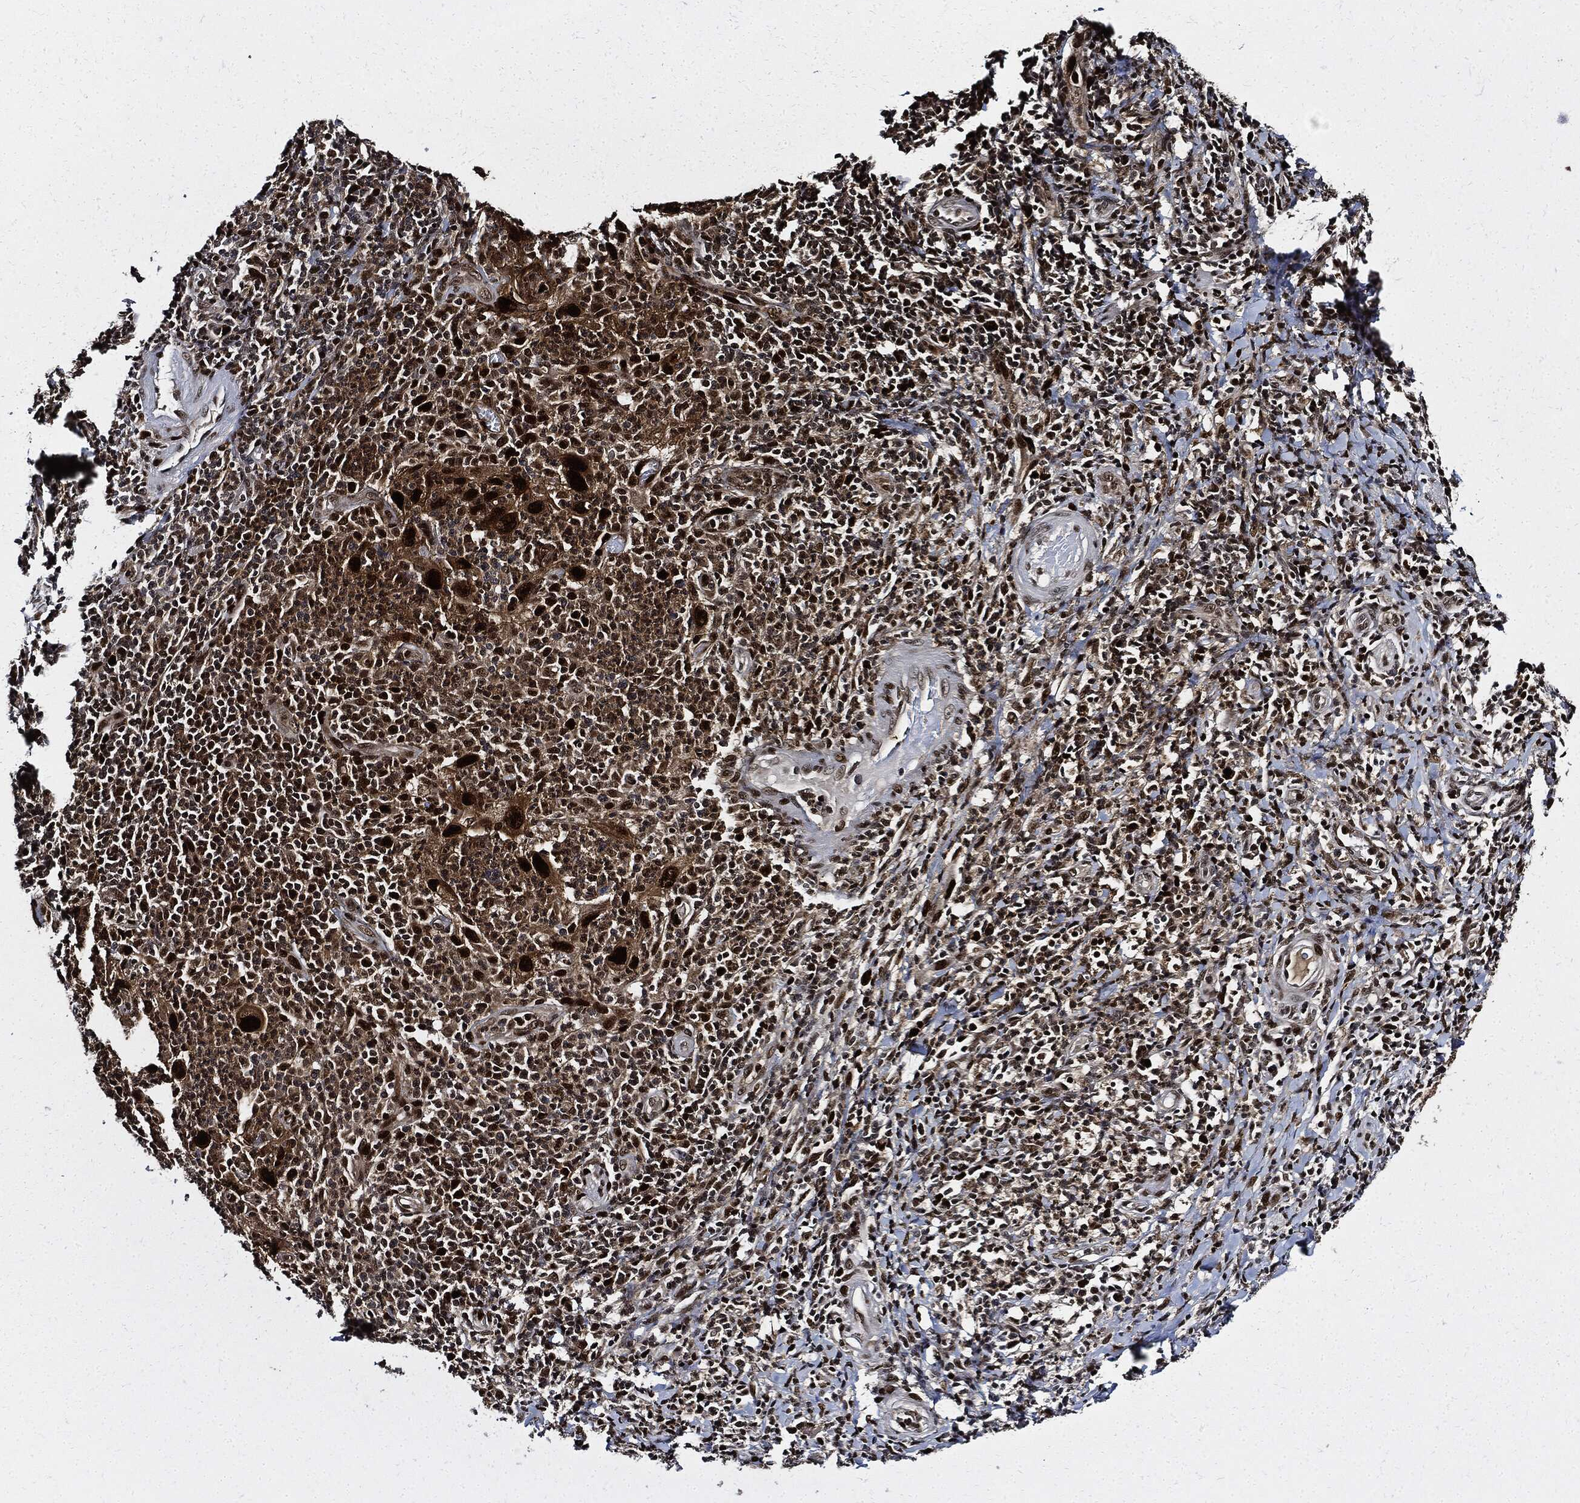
{"staining": {"intensity": "strong", "quantity": ">75%", "location": "cytoplasmic/membranous,nuclear"}, "tissue": "cervical cancer", "cell_type": "Tumor cells", "image_type": "cancer", "snomed": [{"axis": "morphology", "description": "Squamous cell carcinoma, NOS"}, {"axis": "topography", "description": "Cervix"}], "caption": "Tumor cells demonstrate high levels of strong cytoplasmic/membranous and nuclear expression in approximately >75% of cells in cervical squamous cell carcinoma.", "gene": "PCNA", "patient": {"sex": "female", "age": 26}}